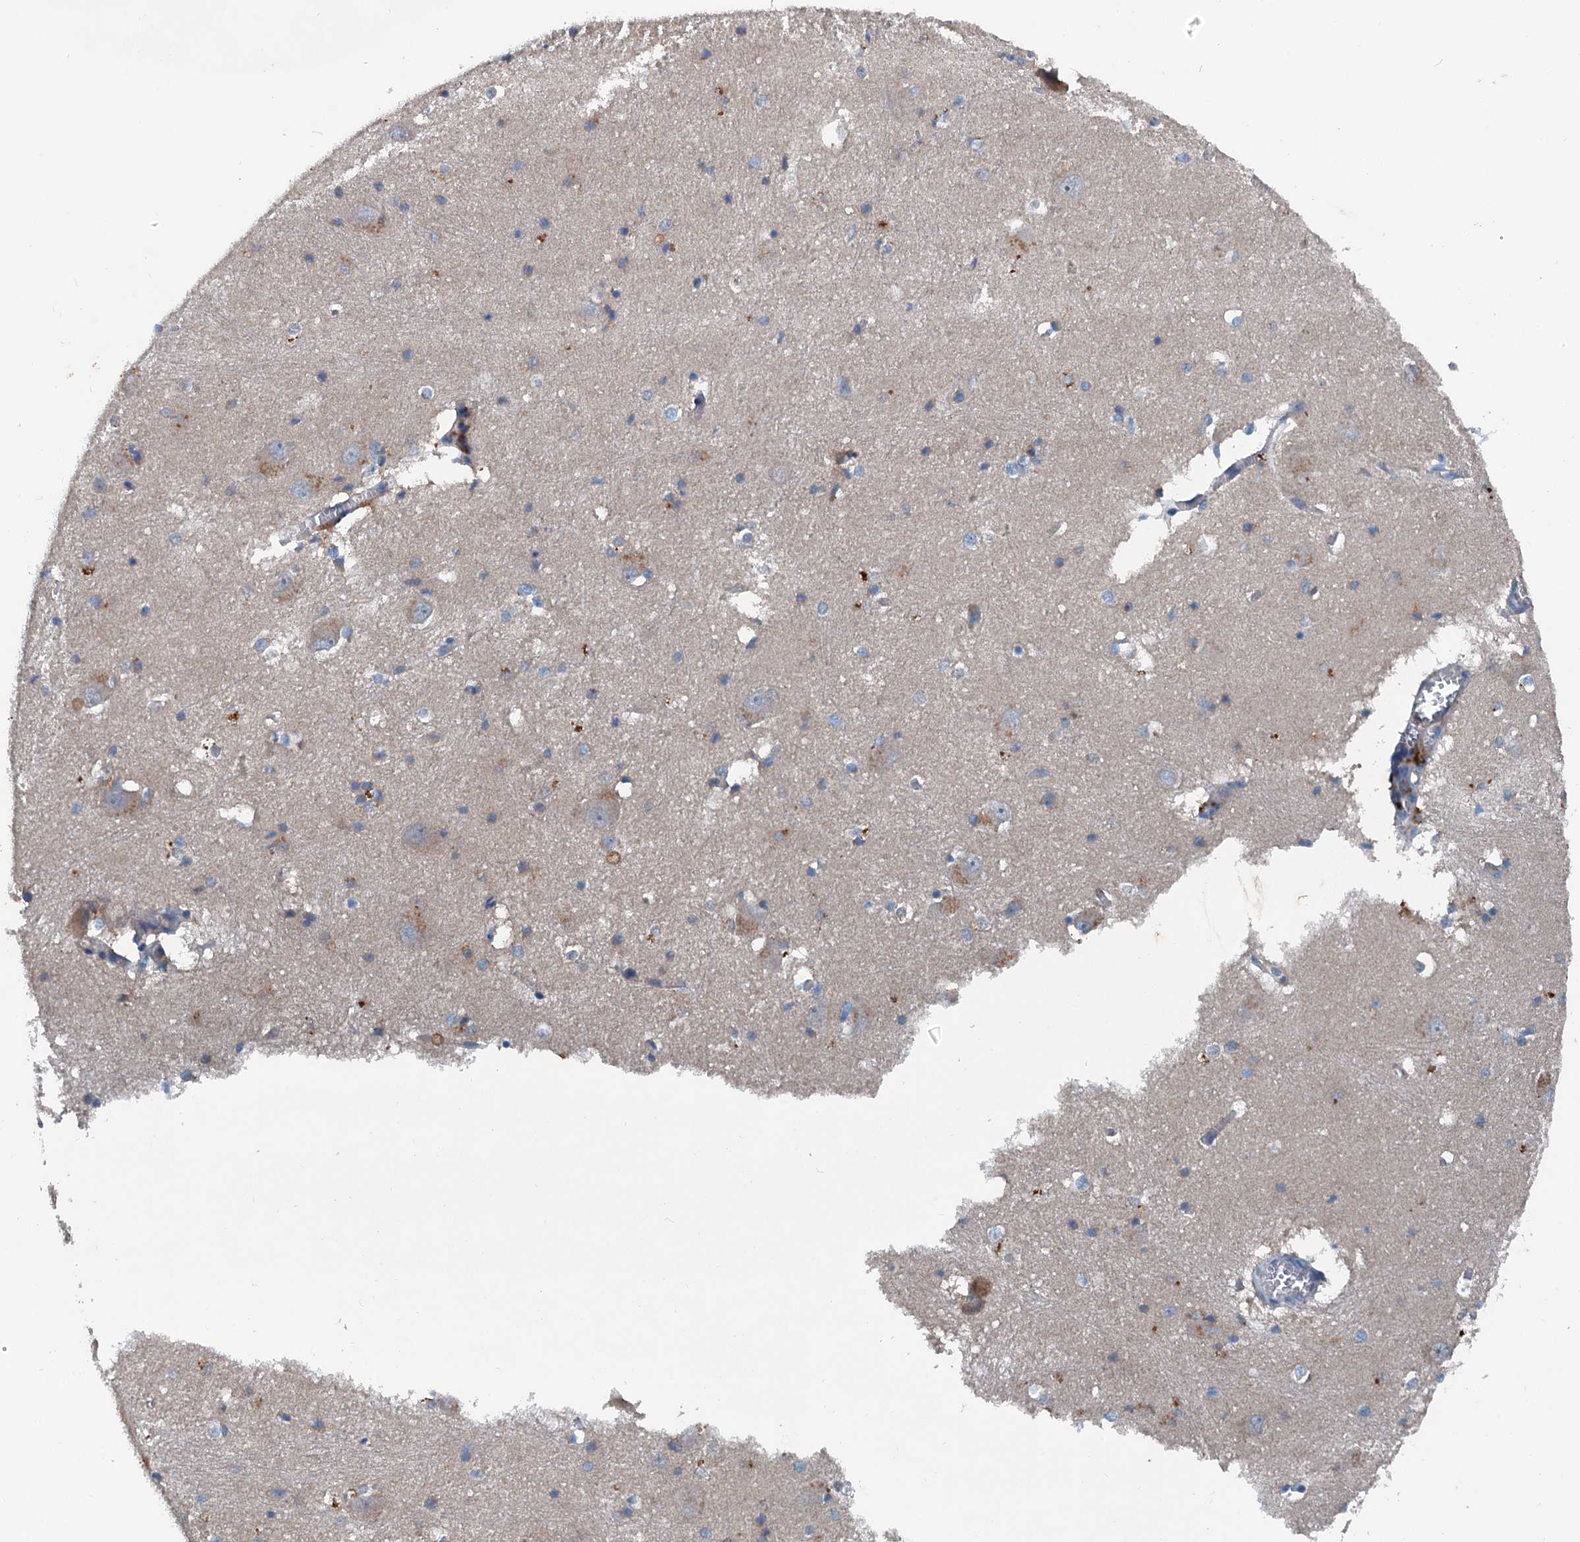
{"staining": {"intensity": "moderate", "quantity": "<25%", "location": "cytoplasmic/membranous"}, "tissue": "caudate", "cell_type": "Glial cells", "image_type": "normal", "snomed": [{"axis": "morphology", "description": "Normal tissue, NOS"}, {"axis": "topography", "description": "Lateral ventricle wall"}], "caption": "Protein expression analysis of benign human caudate reveals moderate cytoplasmic/membranous expression in about <25% of glial cells. (IHC, brightfield microscopy, high magnification).", "gene": "PDSS1", "patient": {"sex": "male", "age": 37}}